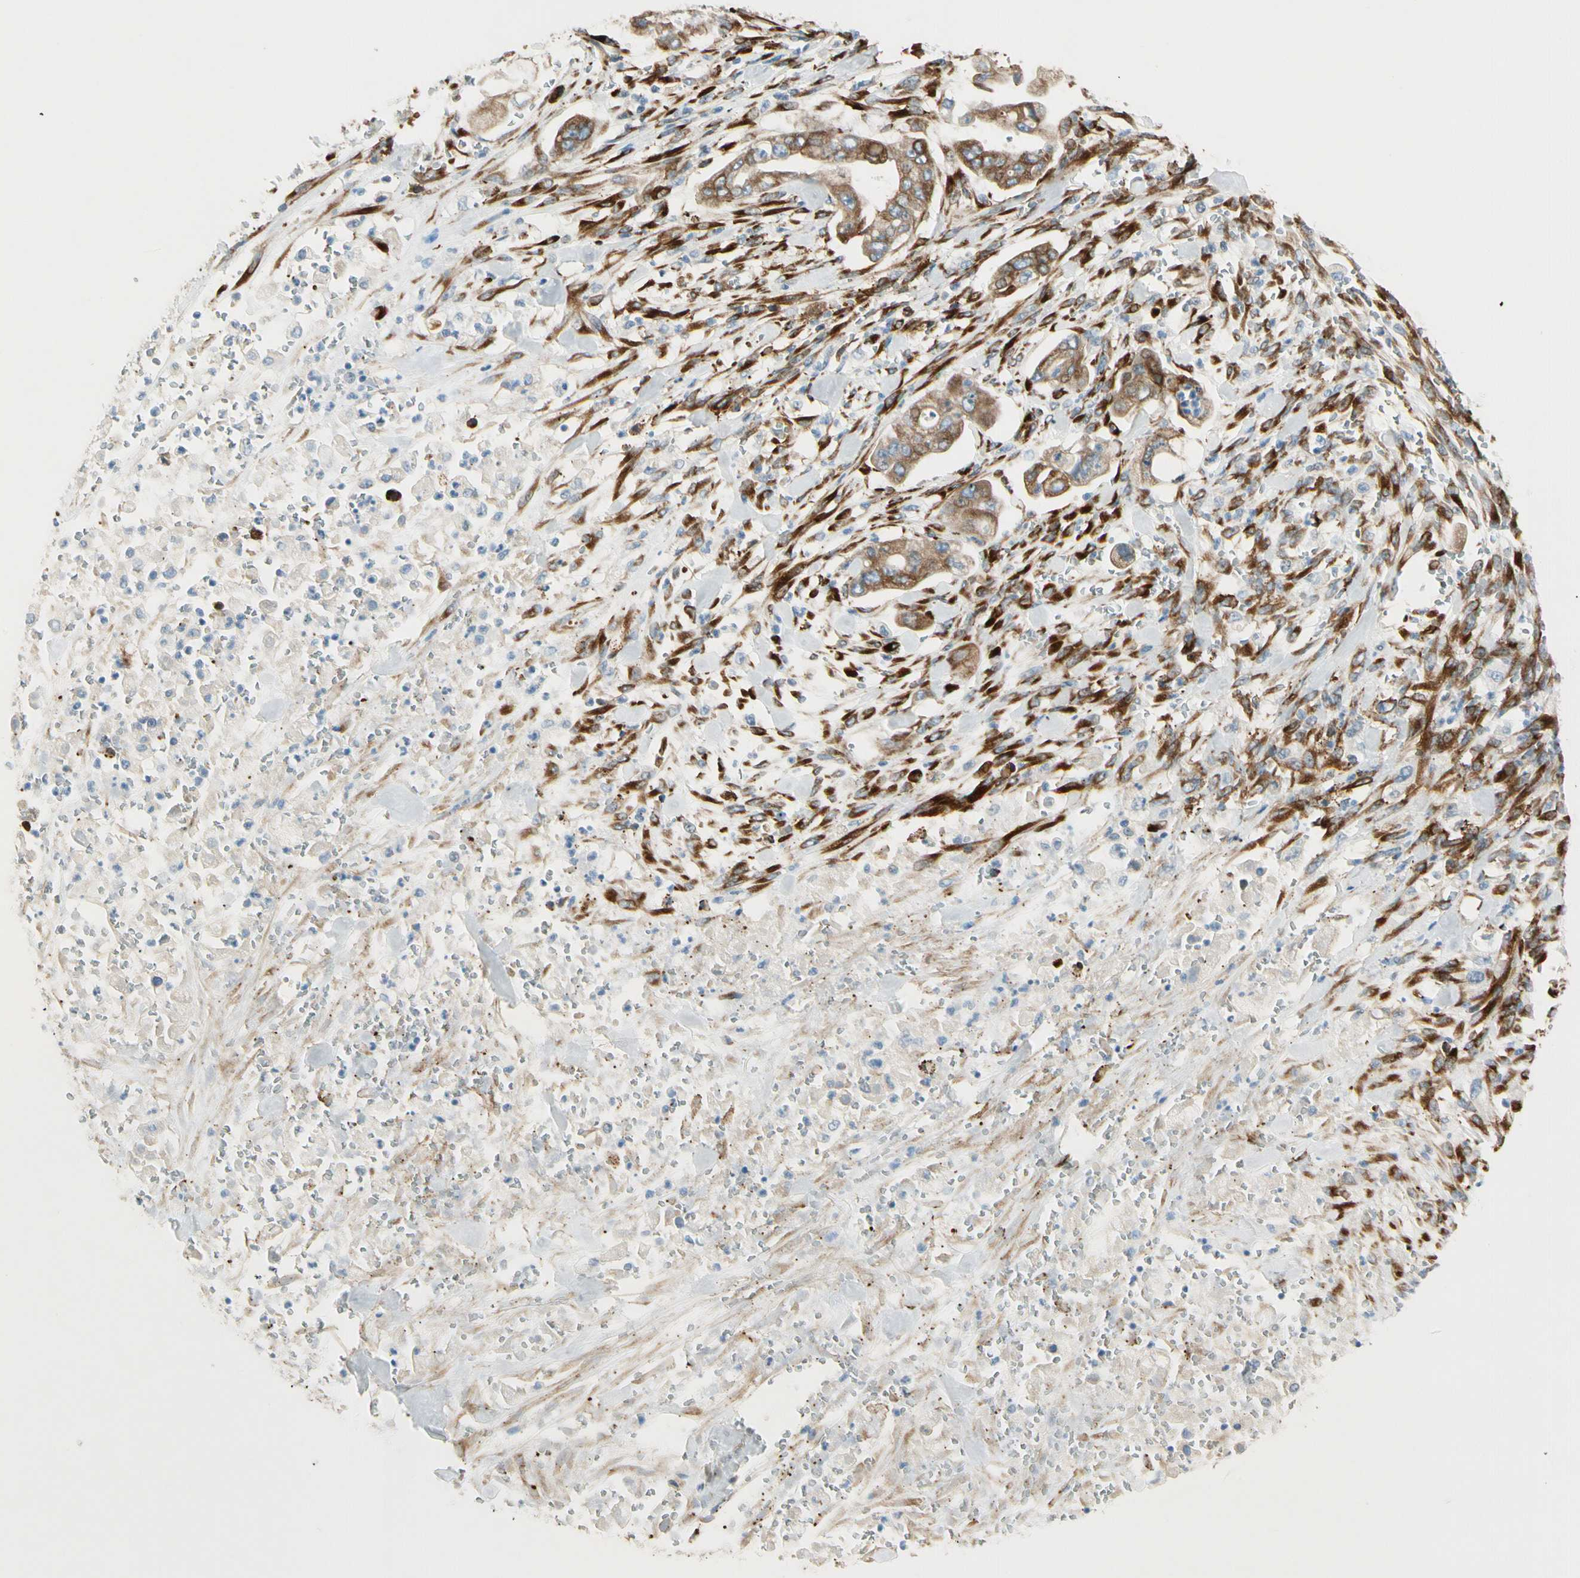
{"staining": {"intensity": "moderate", "quantity": ">75%", "location": "cytoplasmic/membranous"}, "tissue": "stomach cancer", "cell_type": "Tumor cells", "image_type": "cancer", "snomed": [{"axis": "morphology", "description": "Adenocarcinoma, NOS"}, {"axis": "topography", "description": "Stomach"}], "caption": "Immunohistochemical staining of human stomach cancer (adenocarcinoma) exhibits medium levels of moderate cytoplasmic/membranous expression in approximately >75% of tumor cells.", "gene": "FKBP7", "patient": {"sex": "male", "age": 62}}